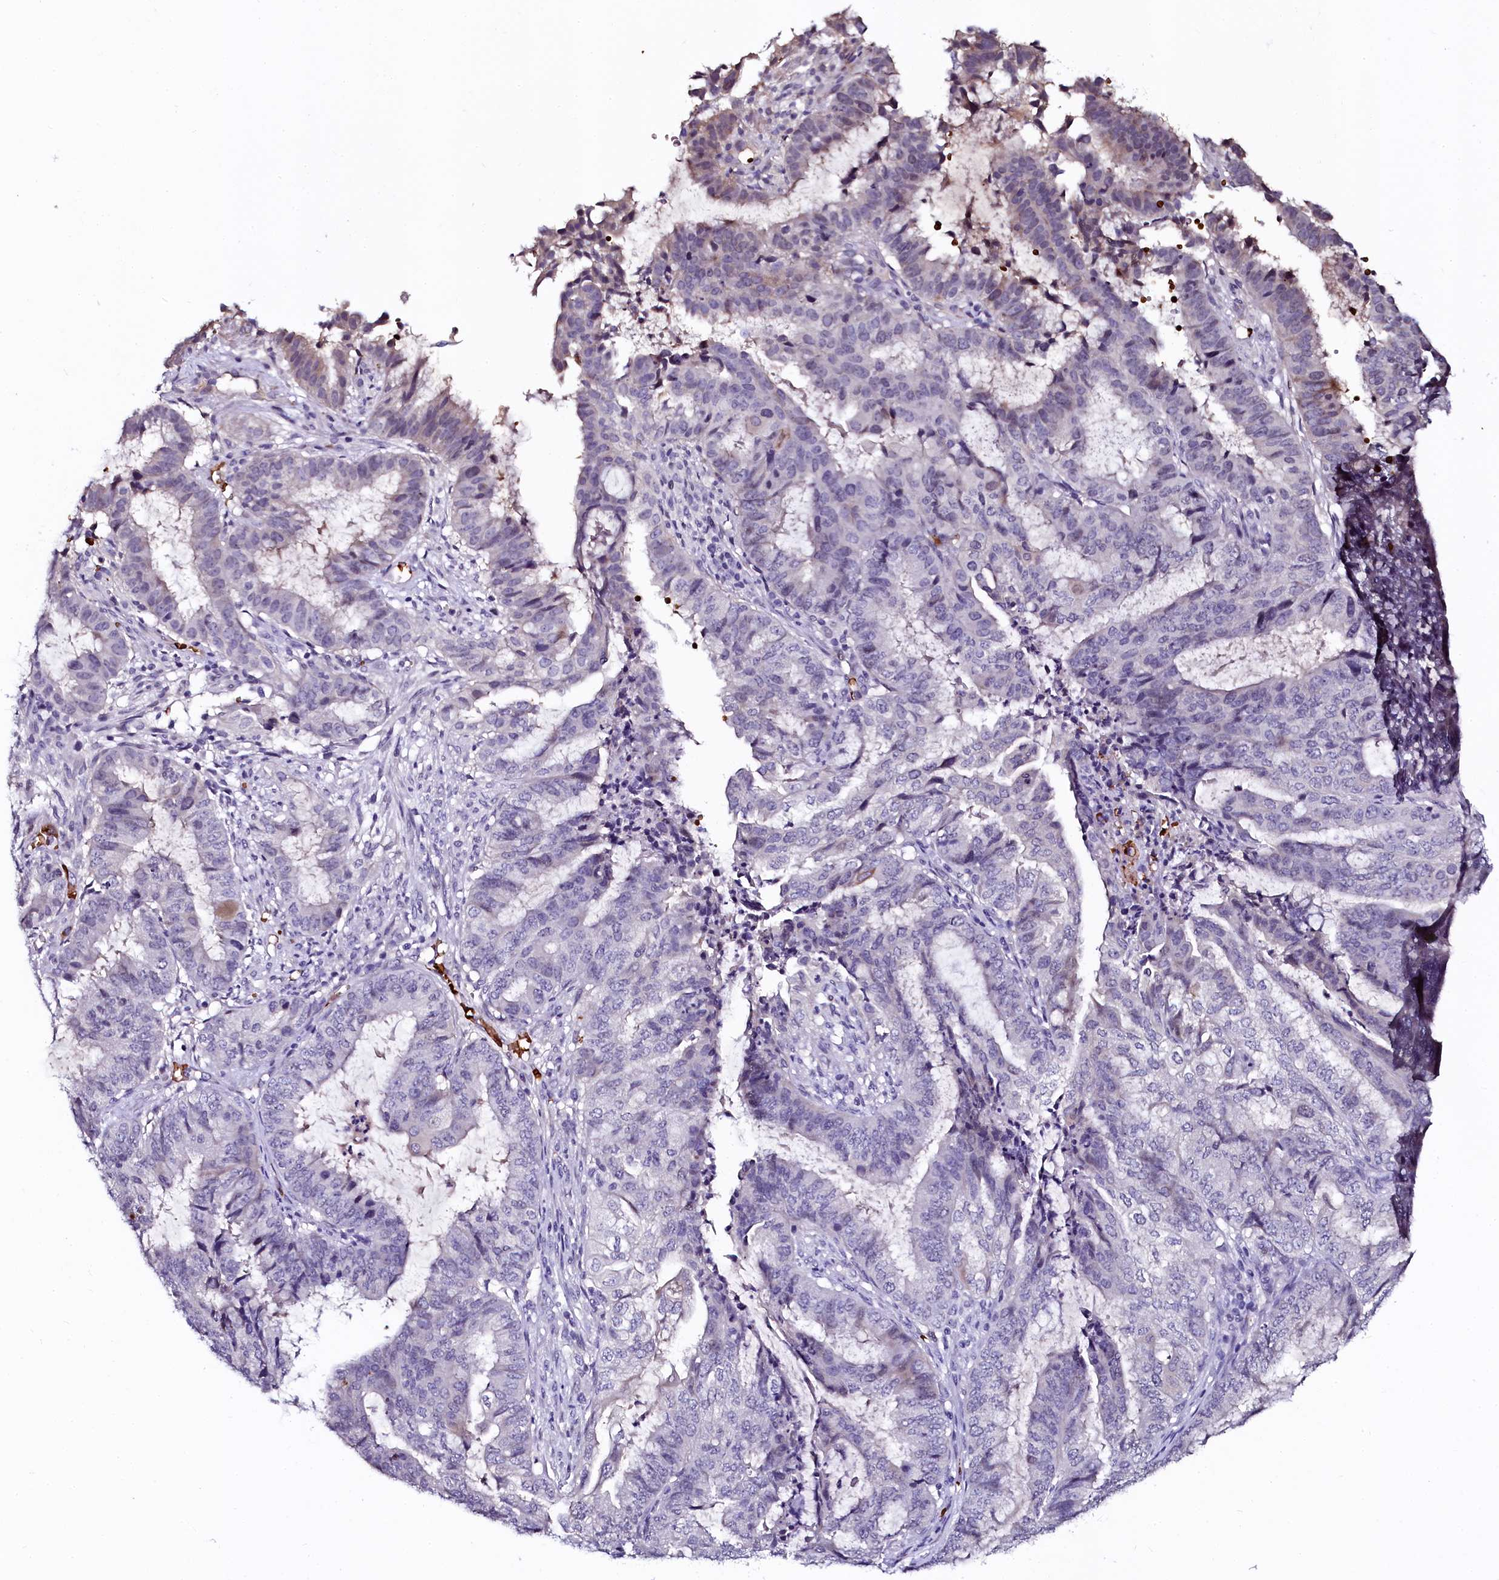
{"staining": {"intensity": "negative", "quantity": "none", "location": "none"}, "tissue": "endometrial cancer", "cell_type": "Tumor cells", "image_type": "cancer", "snomed": [{"axis": "morphology", "description": "Adenocarcinoma, NOS"}, {"axis": "topography", "description": "Endometrium"}], "caption": "Immunohistochemistry histopathology image of neoplastic tissue: endometrial adenocarcinoma stained with DAB reveals no significant protein staining in tumor cells. Nuclei are stained in blue.", "gene": "CTDSPL2", "patient": {"sex": "female", "age": 51}}